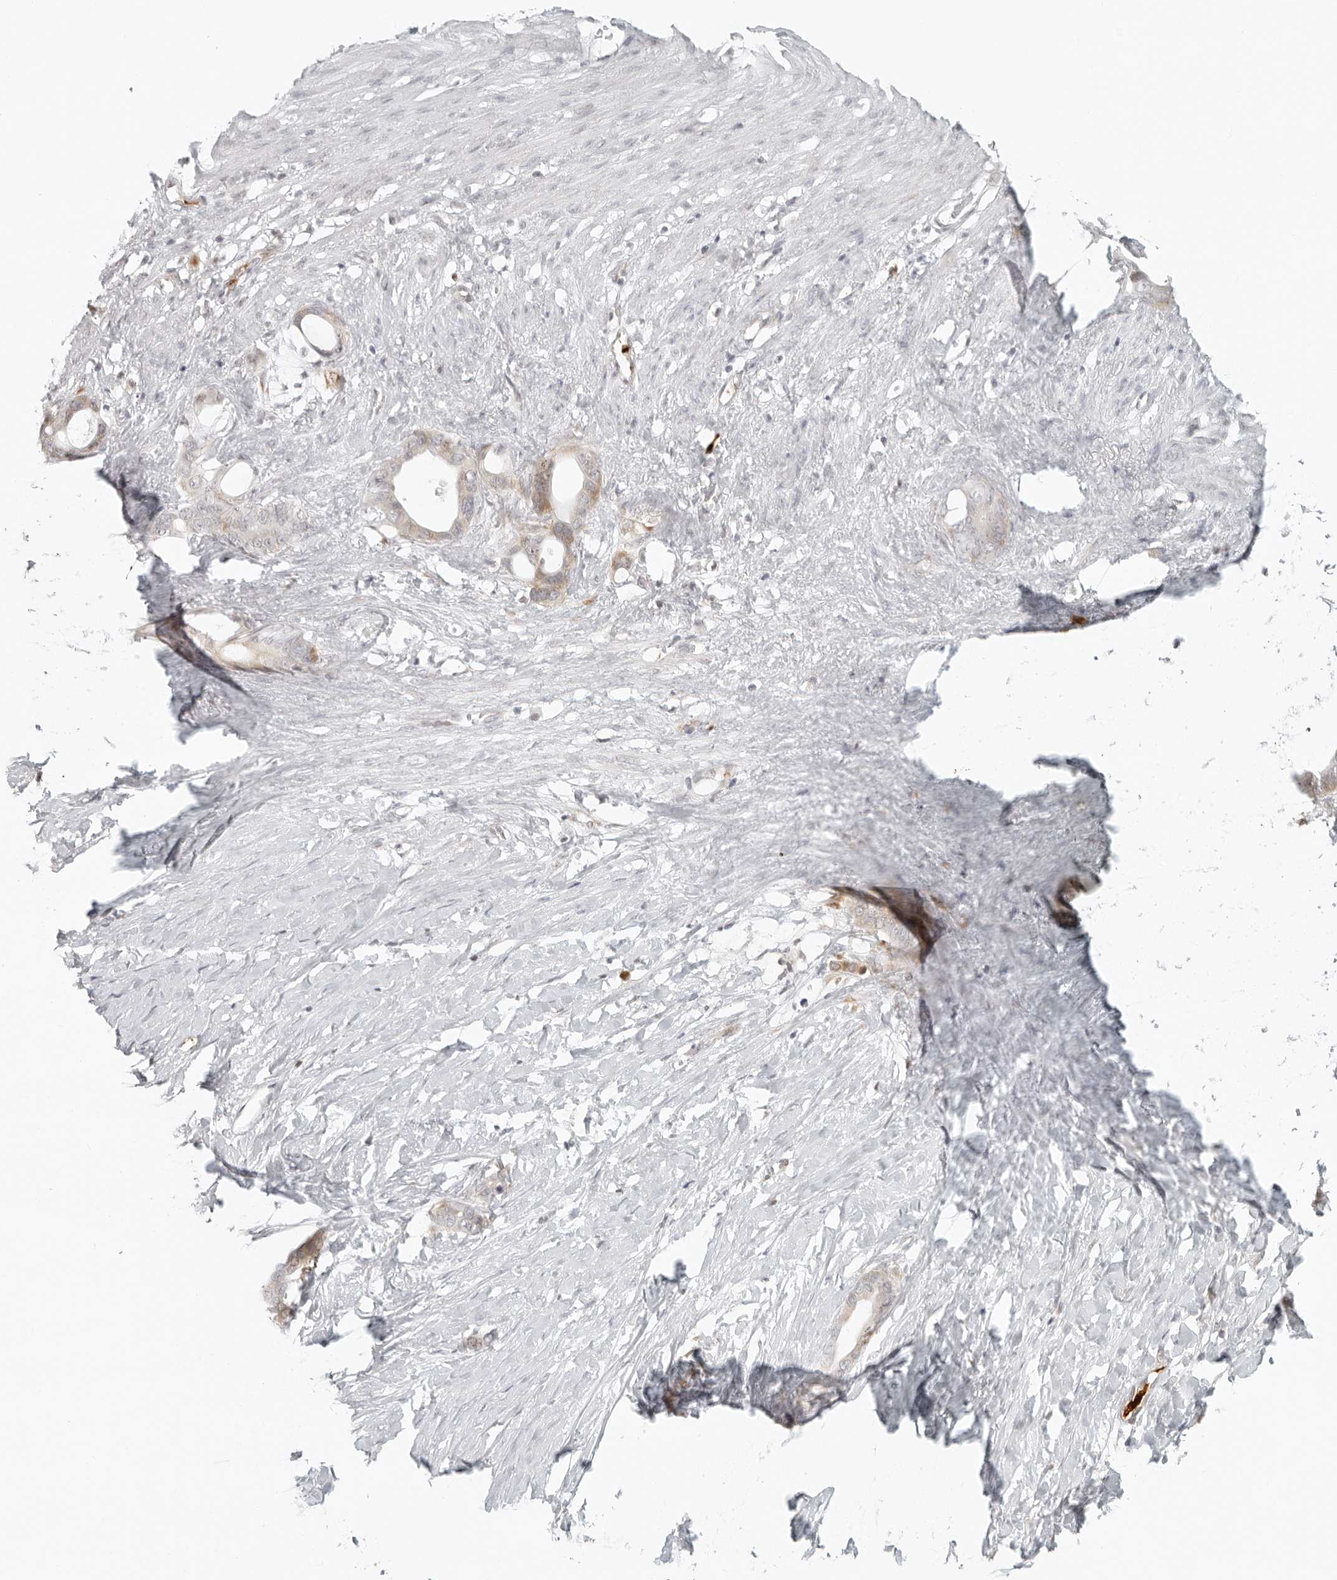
{"staining": {"intensity": "weak", "quantity": "25%-75%", "location": "cytoplasmic/membranous"}, "tissue": "stomach cancer", "cell_type": "Tumor cells", "image_type": "cancer", "snomed": [{"axis": "morphology", "description": "Adenocarcinoma, NOS"}, {"axis": "topography", "description": "Stomach"}], "caption": "IHC (DAB (3,3'-diaminobenzidine)) staining of stomach cancer demonstrates weak cytoplasmic/membranous protein staining in approximately 25%-75% of tumor cells. (IHC, brightfield microscopy, high magnification).", "gene": "ZNF678", "patient": {"sex": "female", "age": 75}}